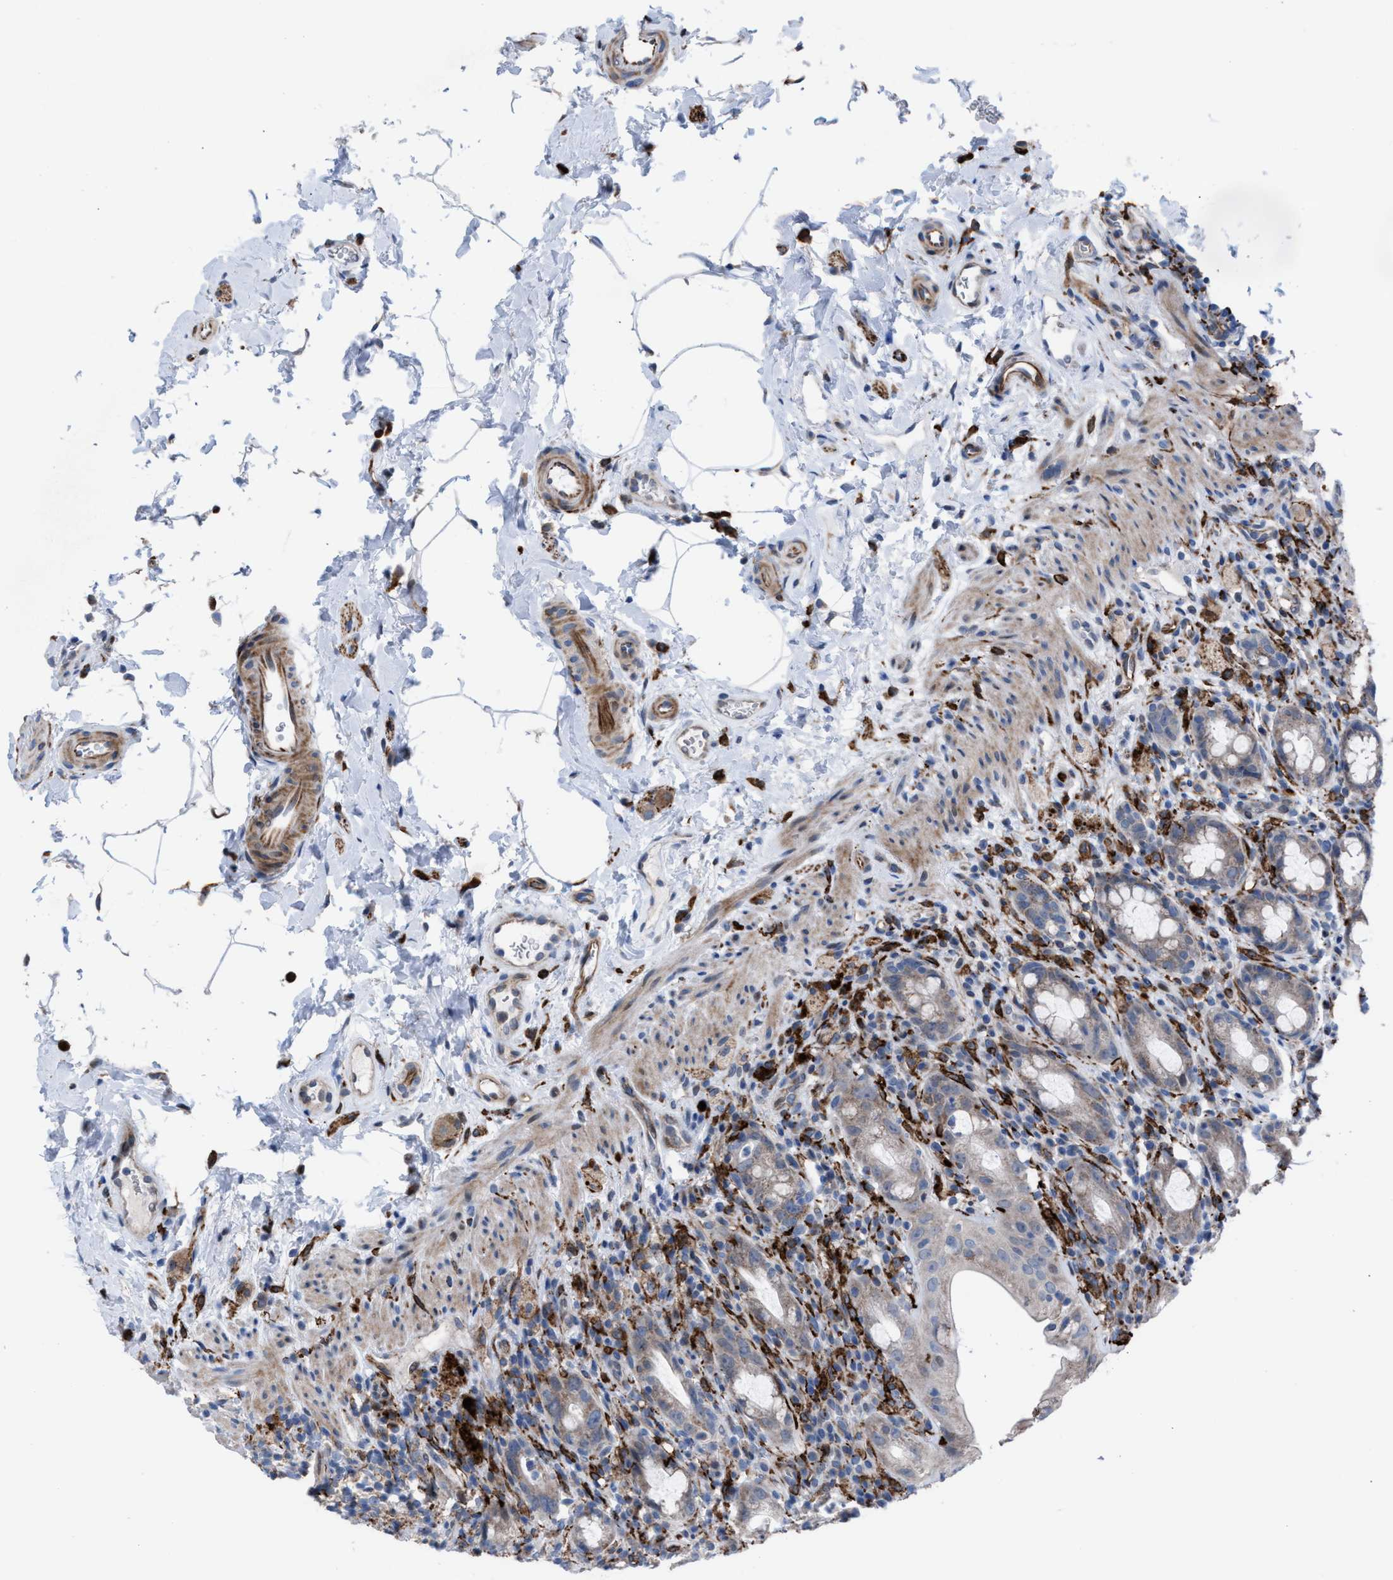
{"staining": {"intensity": "negative", "quantity": "none", "location": "none"}, "tissue": "rectum", "cell_type": "Glandular cells", "image_type": "normal", "snomed": [{"axis": "morphology", "description": "Normal tissue, NOS"}, {"axis": "topography", "description": "Rectum"}], "caption": "This is an immunohistochemistry micrograph of unremarkable human rectum. There is no staining in glandular cells.", "gene": "SLC47A1", "patient": {"sex": "male", "age": 44}}